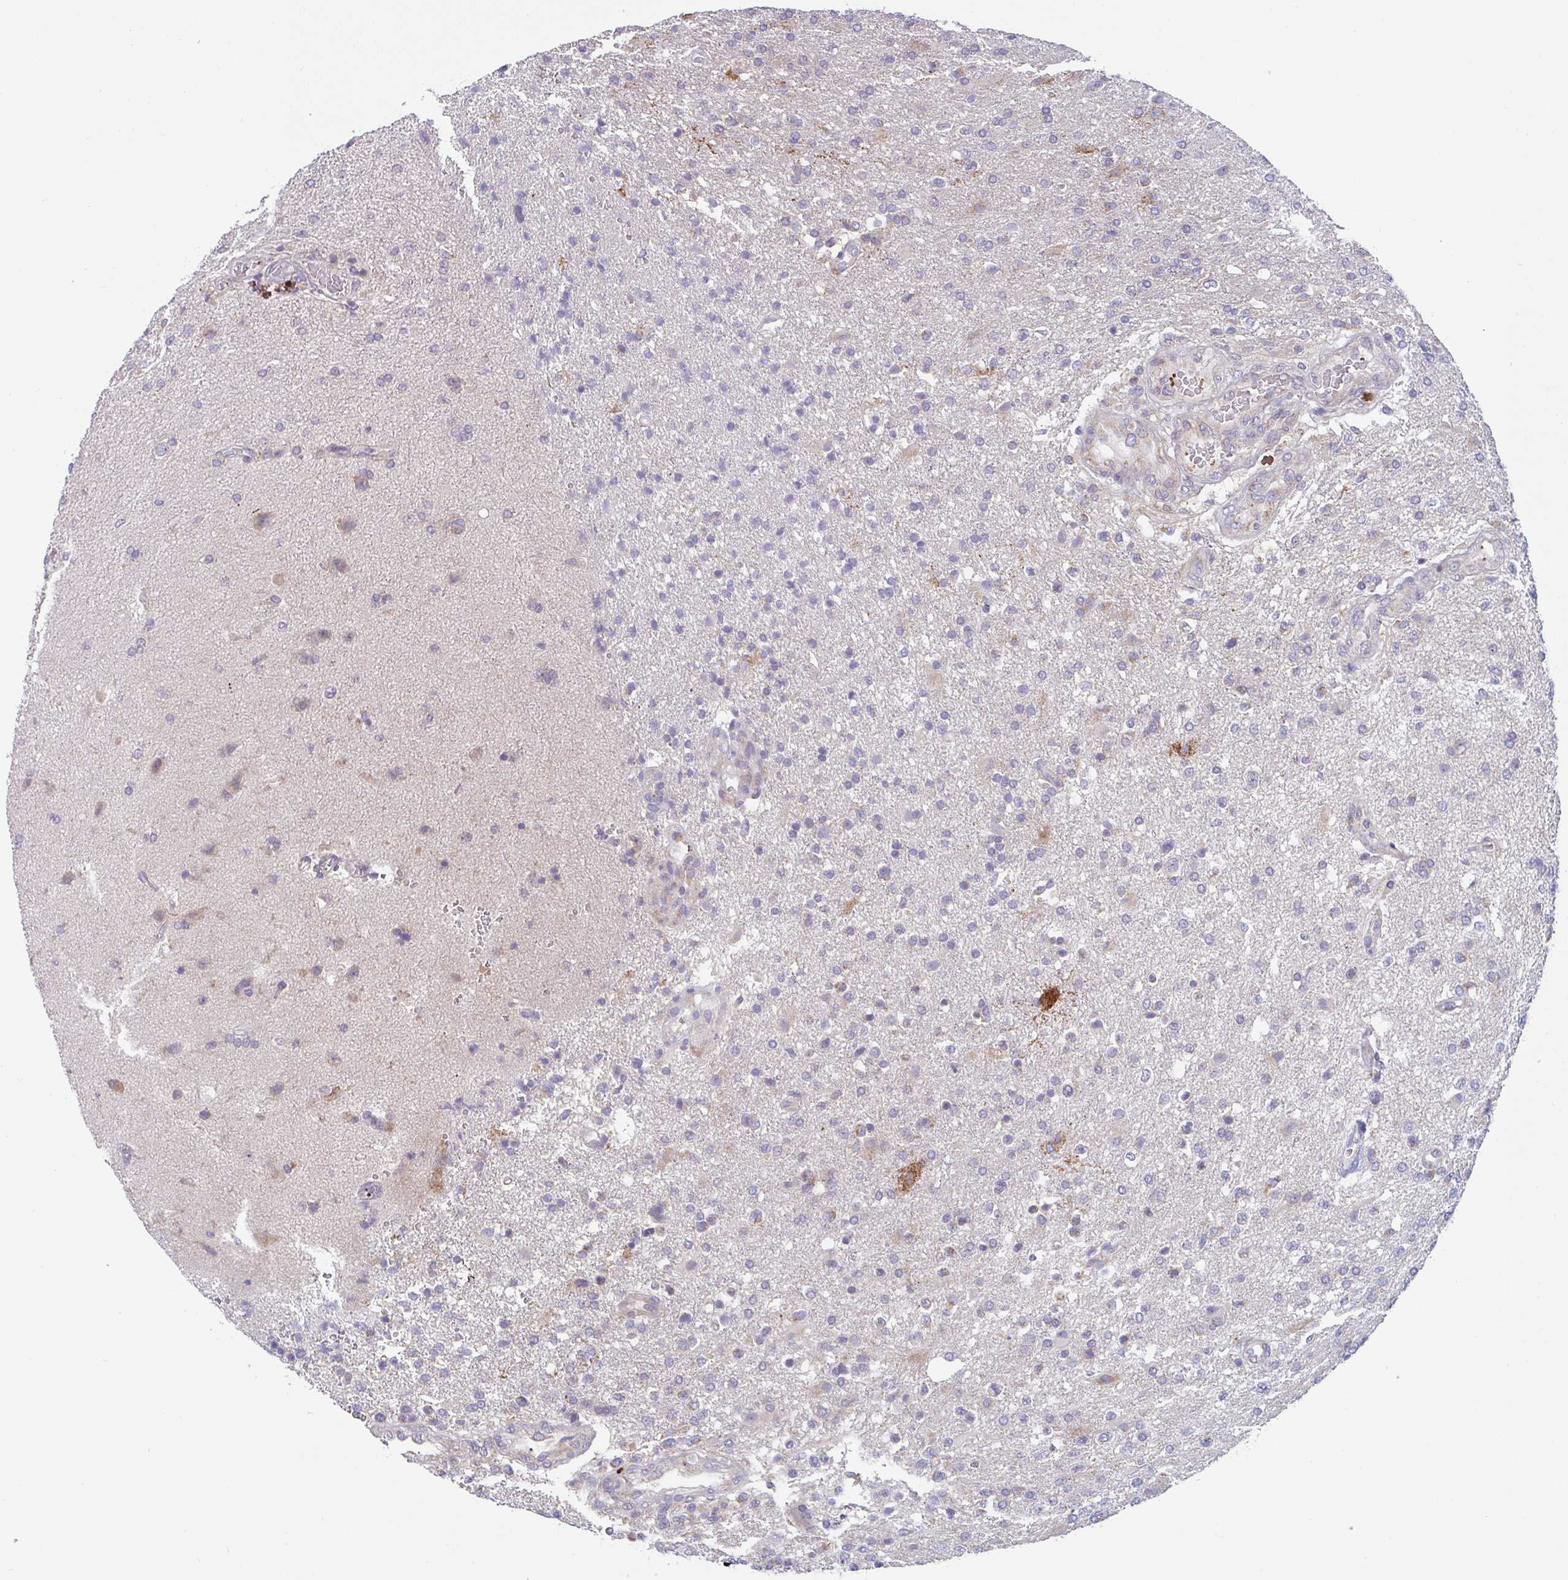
{"staining": {"intensity": "negative", "quantity": "none", "location": "none"}, "tissue": "glioma", "cell_type": "Tumor cells", "image_type": "cancer", "snomed": [{"axis": "morphology", "description": "Glioma, malignant, High grade"}, {"axis": "topography", "description": "Brain"}], "caption": "The histopathology image exhibits no significant staining in tumor cells of malignant glioma (high-grade).", "gene": "MRPS2", "patient": {"sex": "male", "age": 56}}